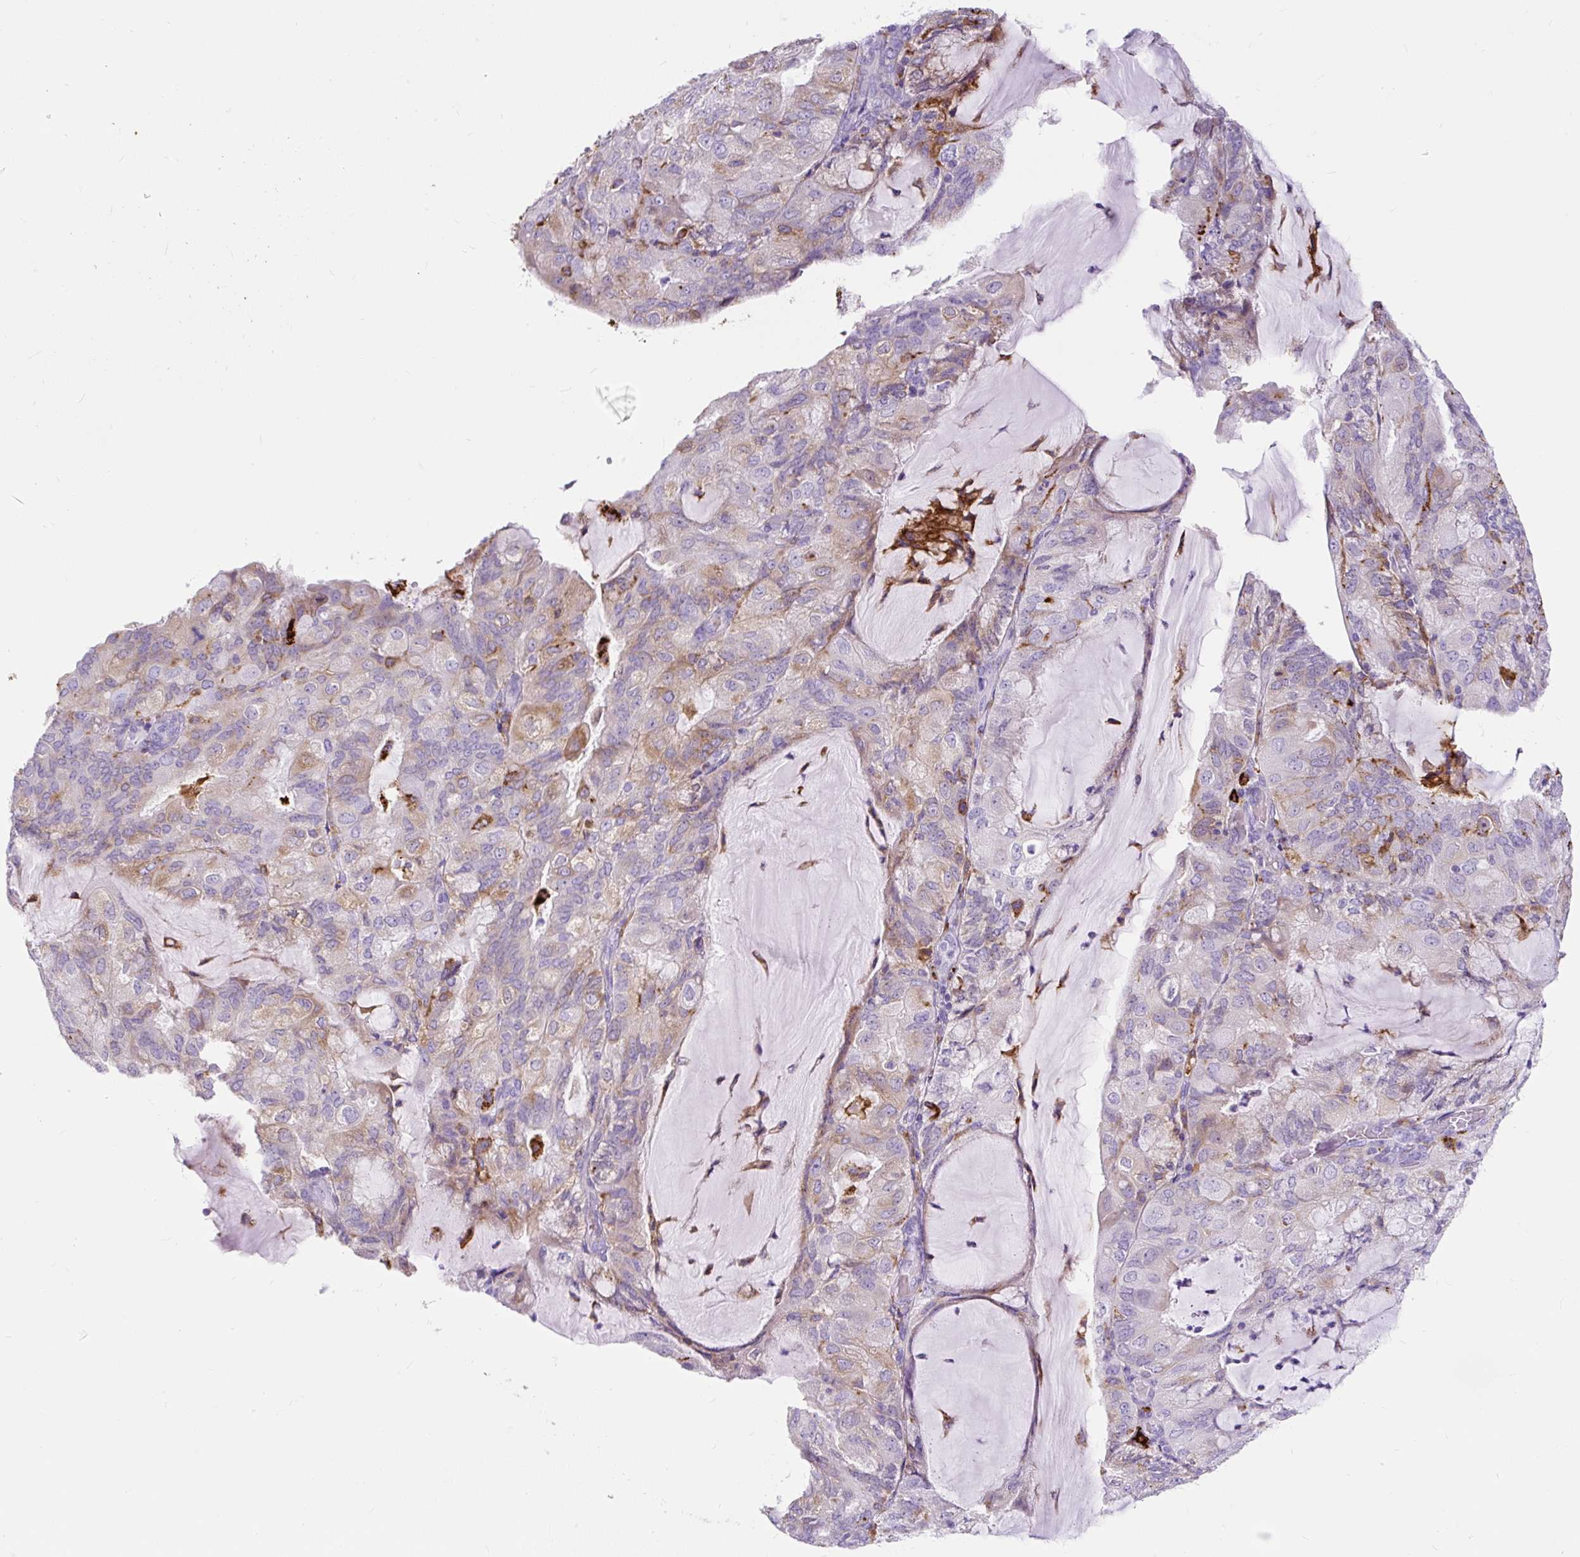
{"staining": {"intensity": "moderate", "quantity": "25%-75%", "location": "cytoplasmic/membranous"}, "tissue": "endometrial cancer", "cell_type": "Tumor cells", "image_type": "cancer", "snomed": [{"axis": "morphology", "description": "Adenocarcinoma, NOS"}, {"axis": "topography", "description": "Endometrium"}], "caption": "The photomicrograph demonstrates a brown stain indicating the presence of a protein in the cytoplasmic/membranous of tumor cells in adenocarcinoma (endometrial). (Brightfield microscopy of DAB IHC at high magnification).", "gene": "HLA-DRA", "patient": {"sex": "female", "age": 81}}